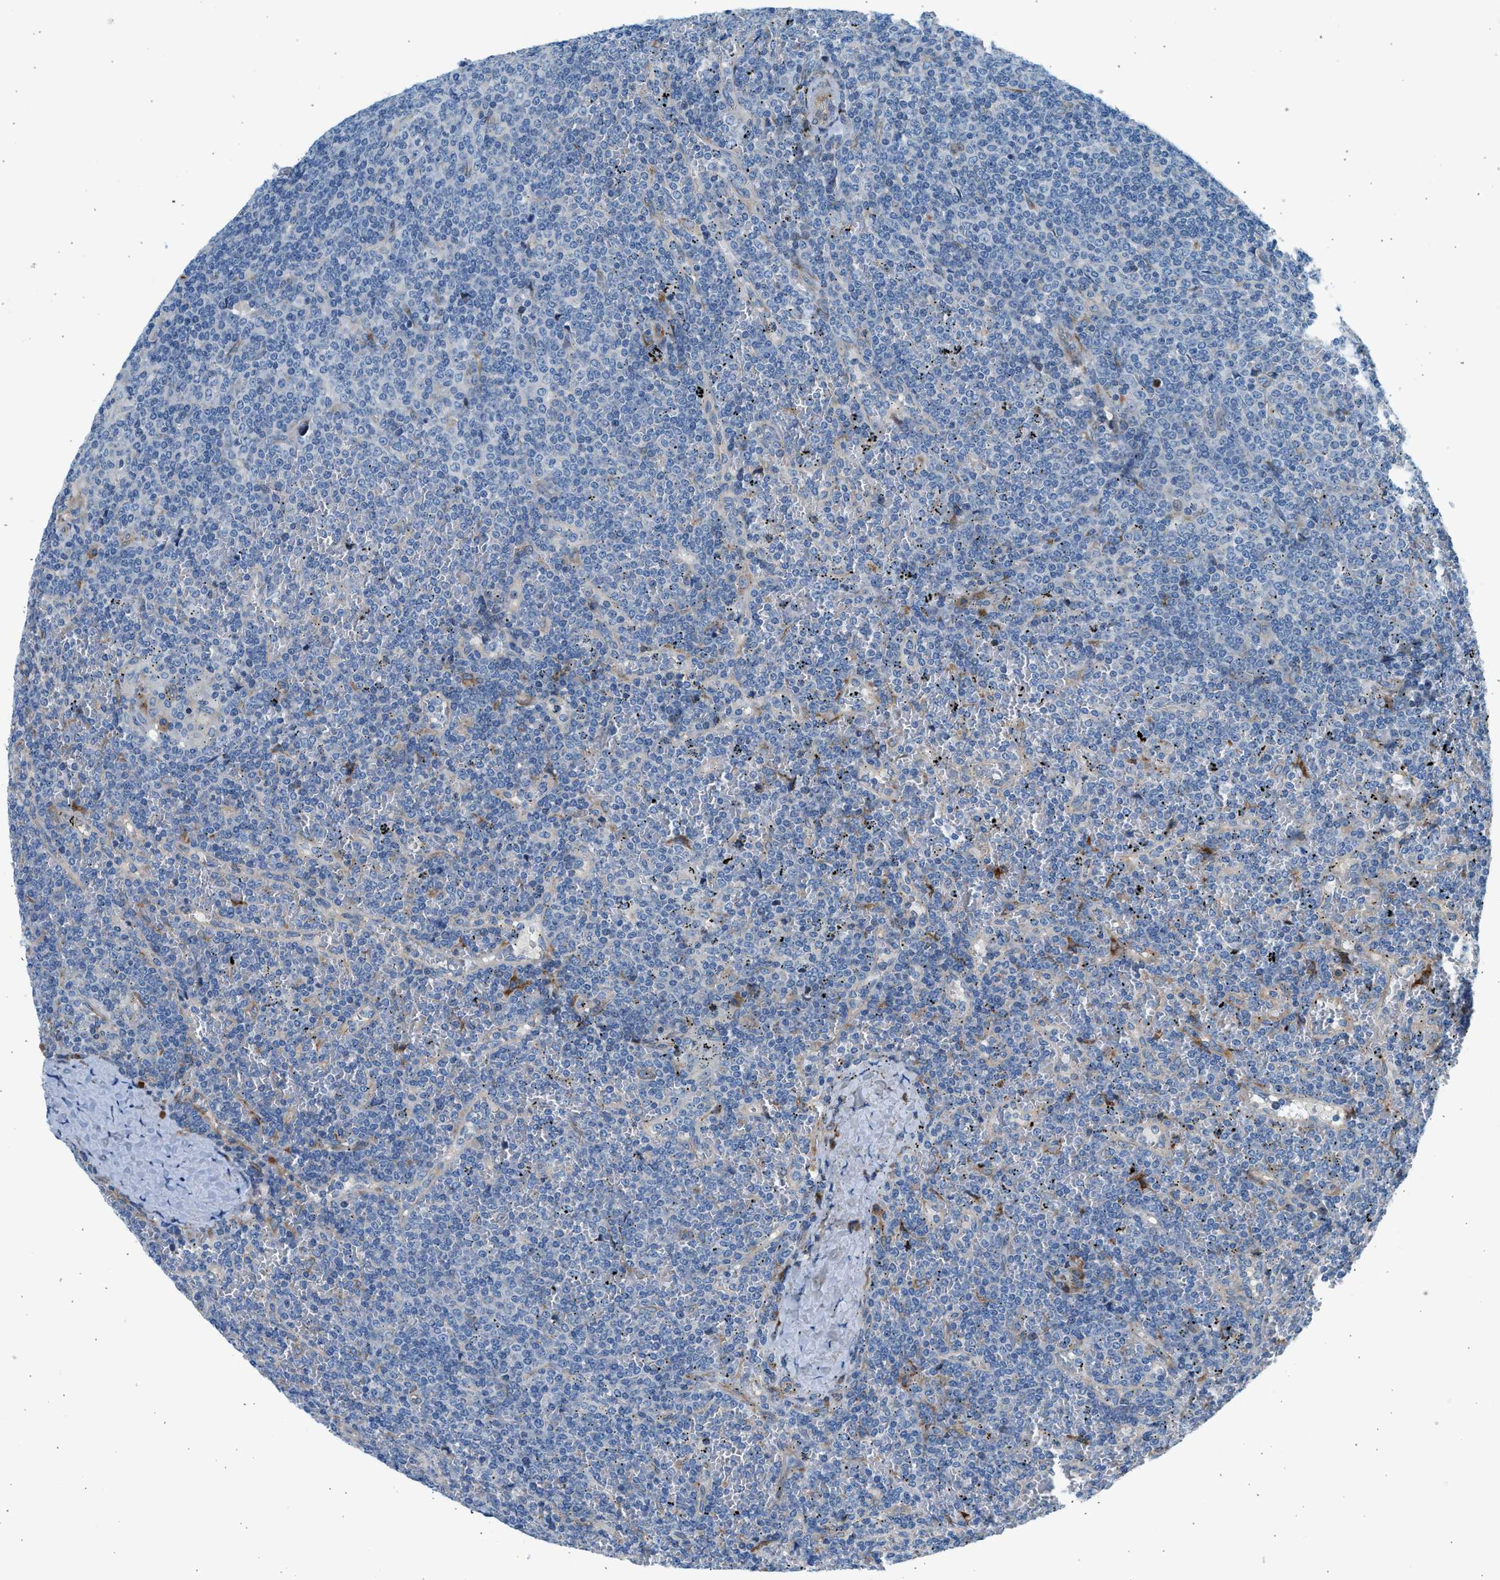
{"staining": {"intensity": "negative", "quantity": "none", "location": "none"}, "tissue": "lymphoma", "cell_type": "Tumor cells", "image_type": "cancer", "snomed": [{"axis": "morphology", "description": "Malignant lymphoma, non-Hodgkin's type, Low grade"}, {"axis": "topography", "description": "Spleen"}], "caption": "This is an IHC photomicrograph of human malignant lymphoma, non-Hodgkin's type (low-grade). There is no expression in tumor cells.", "gene": "CNTN6", "patient": {"sex": "female", "age": 19}}